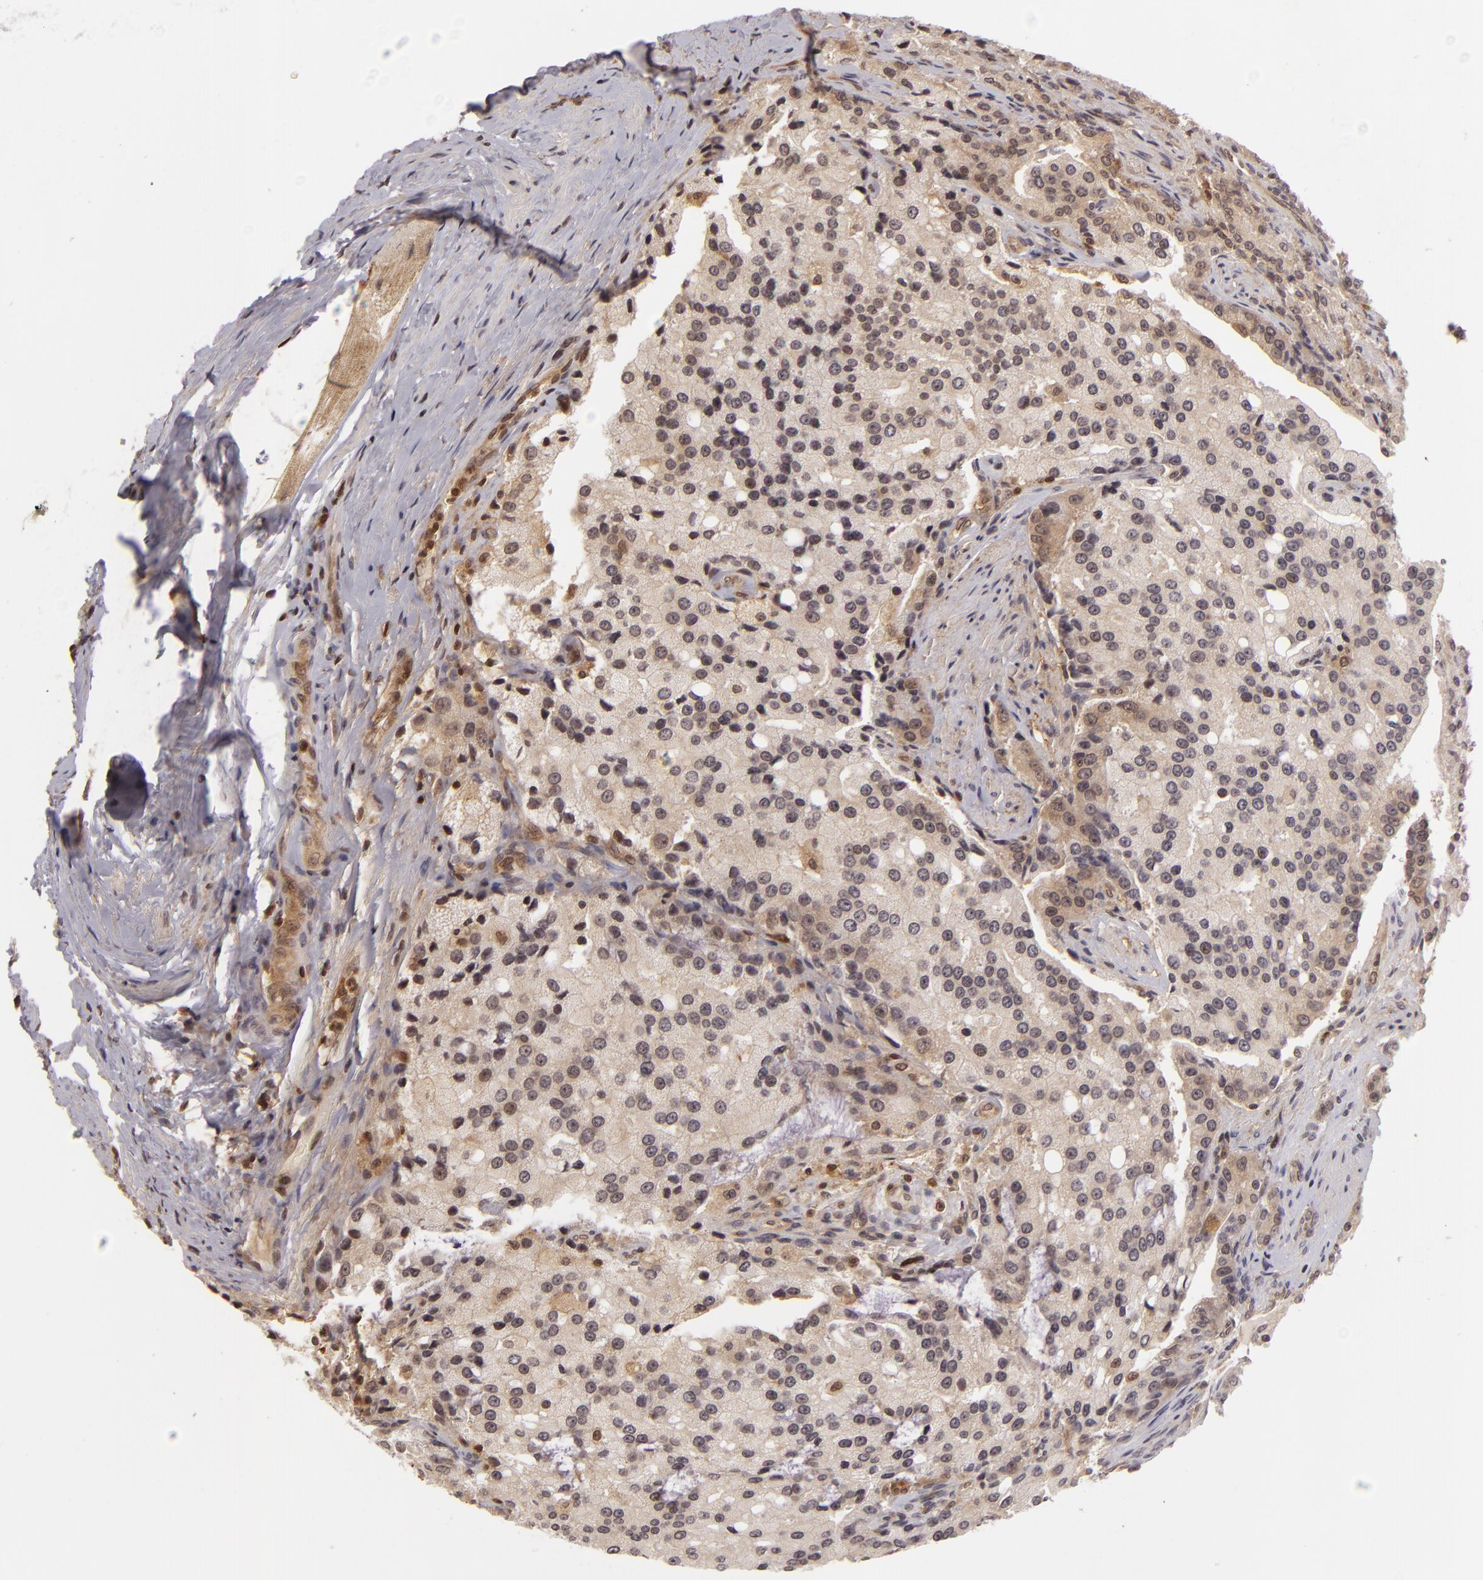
{"staining": {"intensity": "weak", "quantity": ">75%", "location": "cytoplasmic/membranous"}, "tissue": "prostate cancer", "cell_type": "Tumor cells", "image_type": "cancer", "snomed": [{"axis": "morphology", "description": "Adenocarcinoma, Medium grade"}, {"axis": "topography", "description": "Prostate"}], "caption": "Prostate cancer was stained to show a protein in brown. There is low levels of weak cytoplasmic/membranous expression in about >75% of tumor cells. (brown staining indicates protein expression, while blue staining denotes nuclei).", "gene": "ZBTB33", "patient": {"sex": "male", "age": 72}}